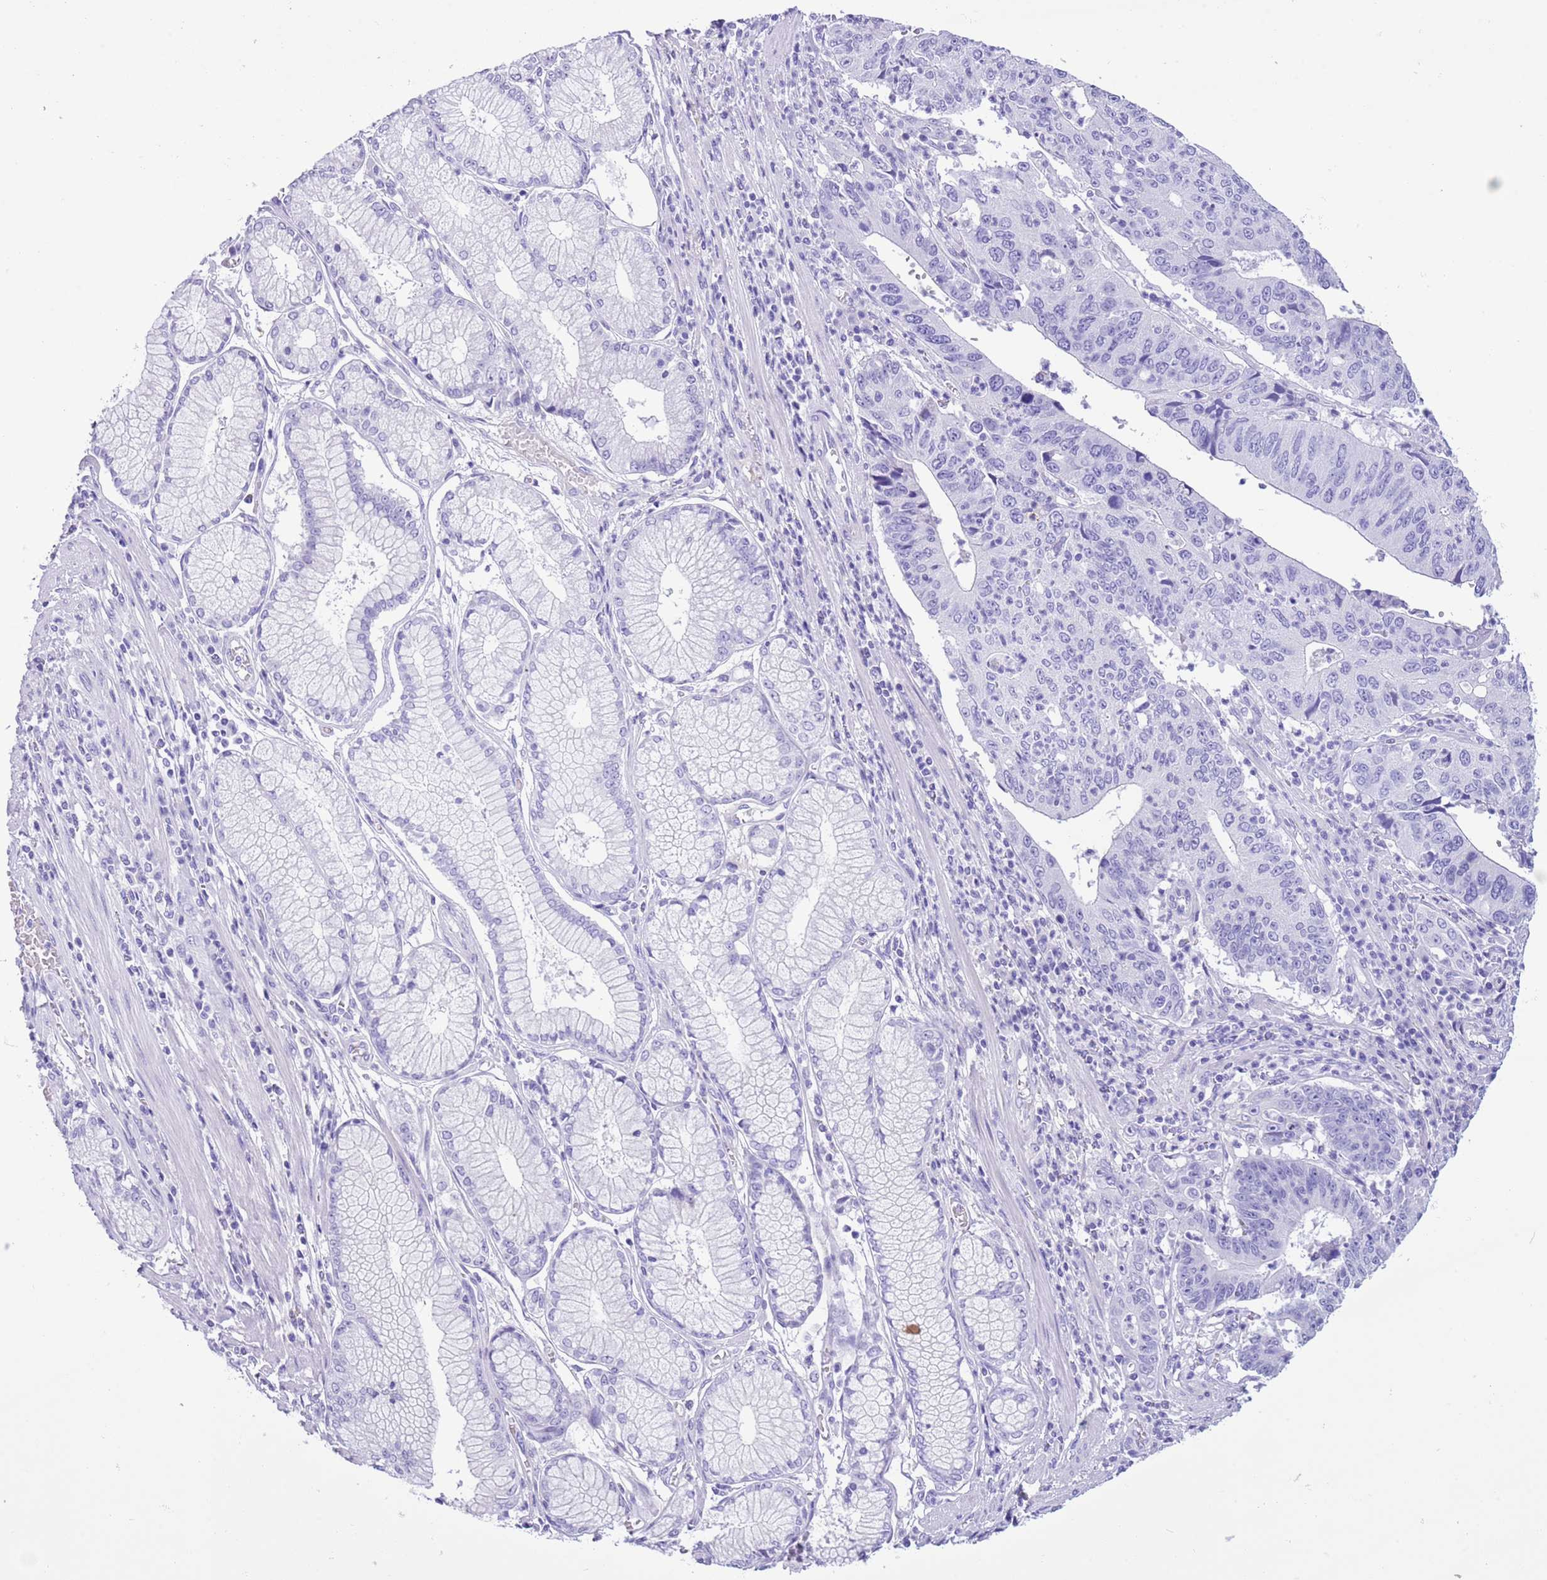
{"staining": {"intensity": "negative", "quantity": "none", "location": "none"}, "tissue": "stomach cancer", "cell_type": "Tumor cells", "image_type": "cancer", "snomed": [{"axis": "morphology", "description": "Adenocarcinoma, NOS"}, {"axis": "topography", "description": "Stomach"}], "caption": "DAB immunohistochemical staining of human stomach adenocarcinoma displays no significant staining in tumor cells.", "gene": "TBC1D10B", "patient": {"sex": "male", "age": 59}}